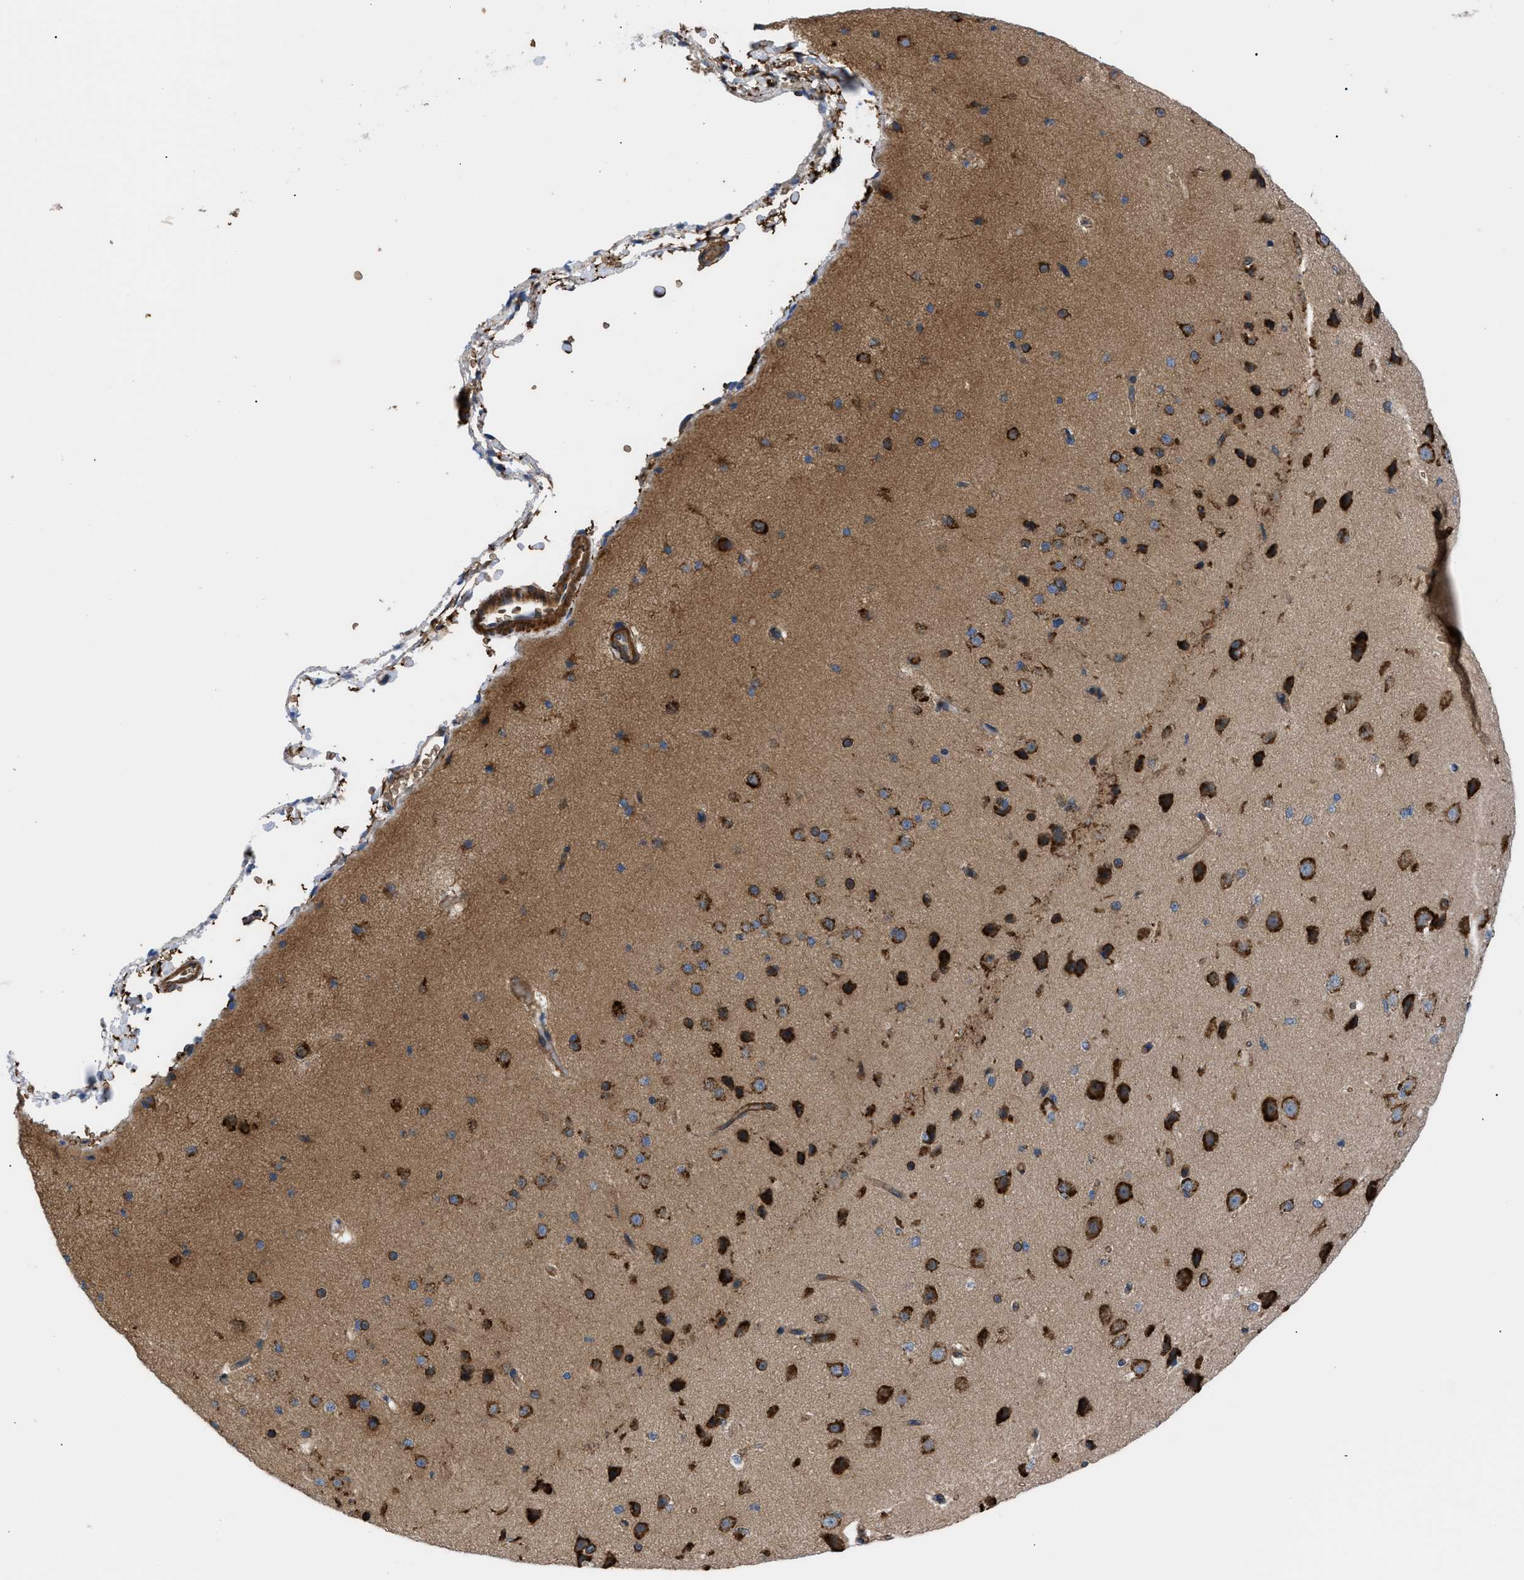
{"staining": {"intensity": "moderate", "quantity": ">75%", "location": "cytoplasmic/membranous"}, "tissue": "cerebral cortex", "cell_type": "Endothelial cells", "image_type": "normal", "snomed": [{"axis": "morphology", "description": "Normal tissue, NOS"}, {"axis": "morphology", "description": "Developmental malformation"}, {"axis": "topography", "description": "Cerebral cortex"}], "caption": "Protein staining of benign cerebral cortex shows moderate cytoplasmic/membranous staining in approximately >75% of endothelial cells.", "gene": "MYO10", "patient": {"sex": "female", "age": 30}}